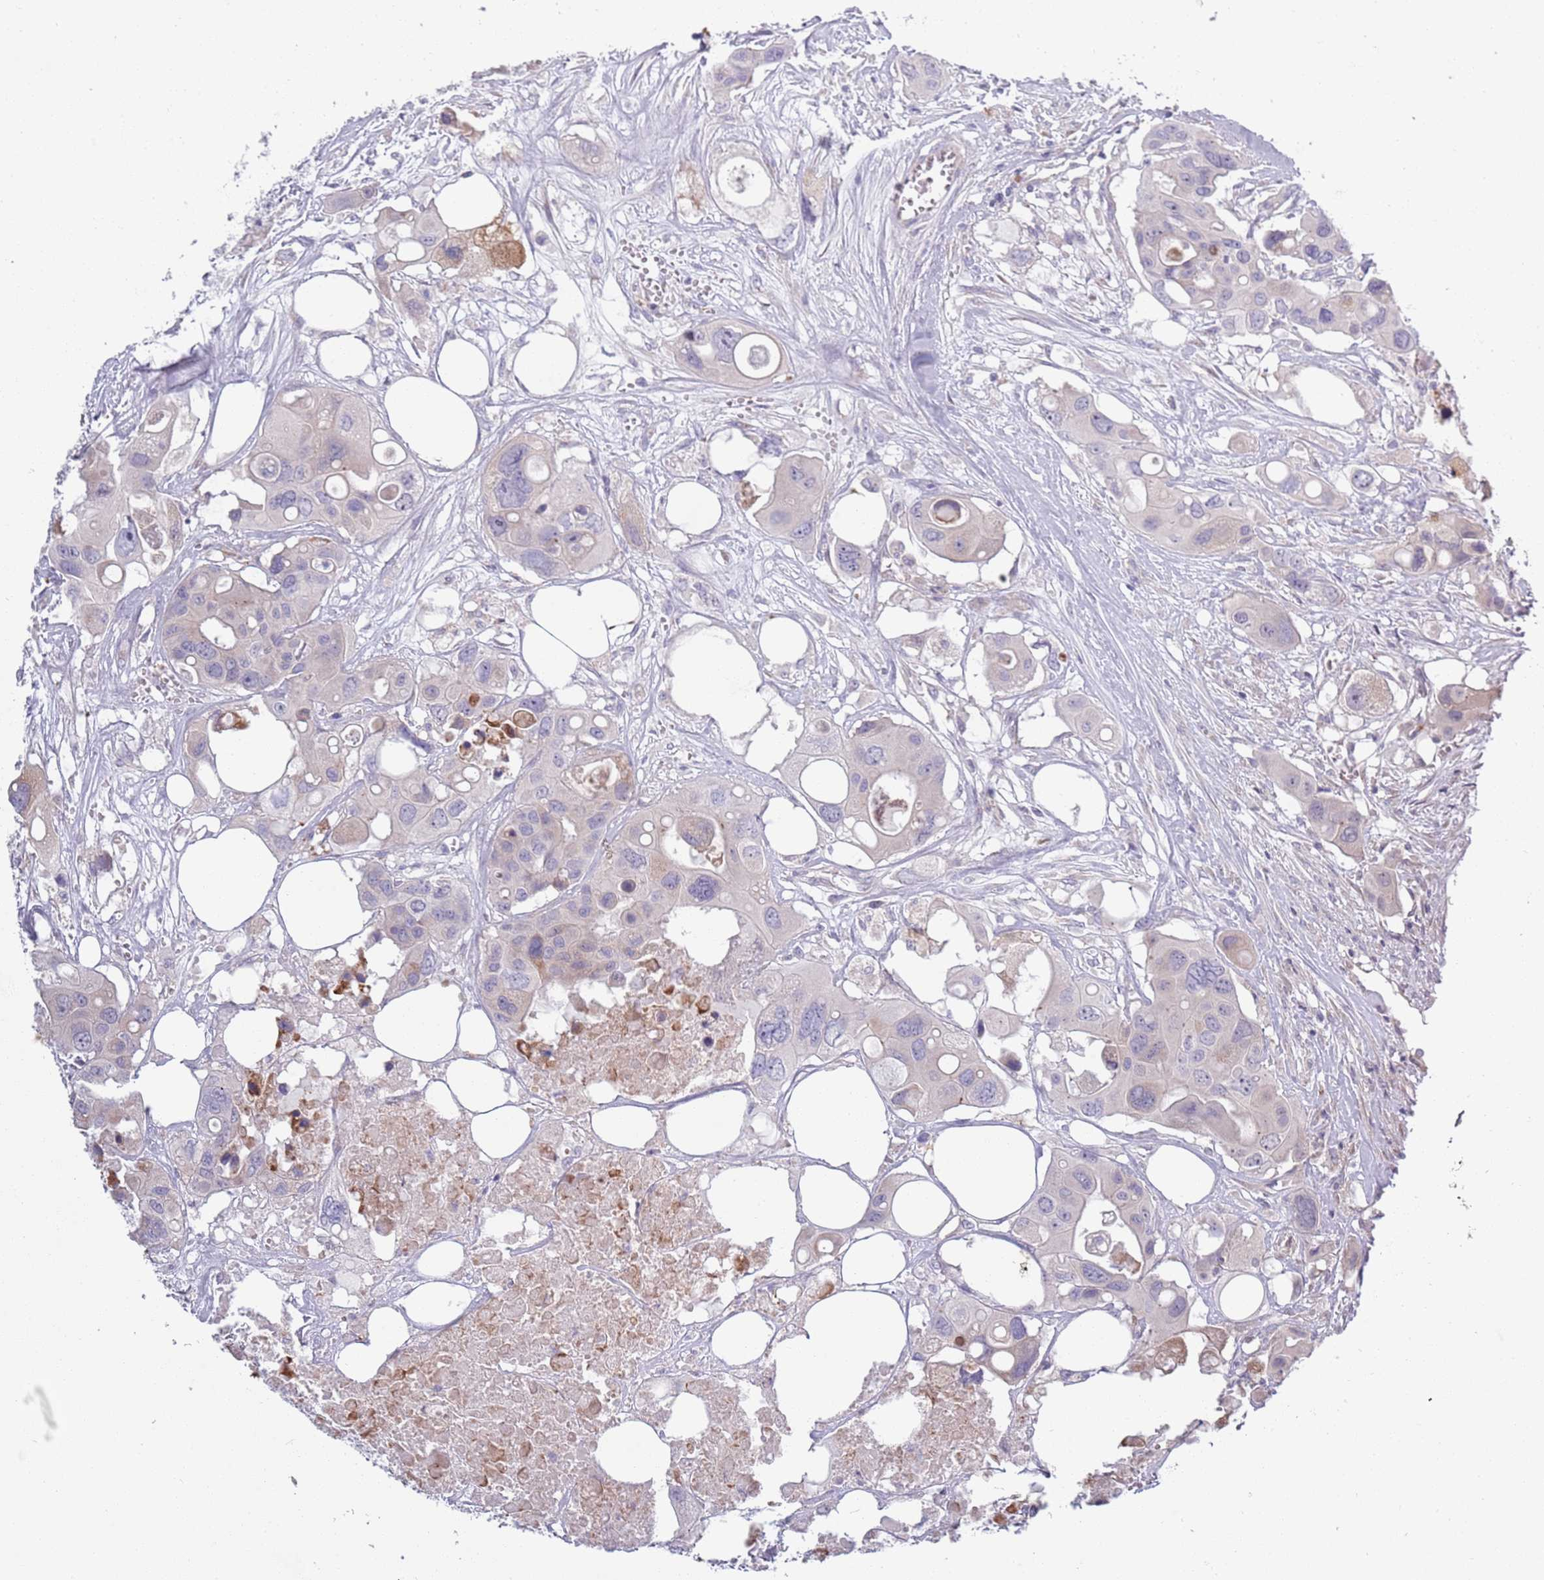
{"staining": {"intensity": "weak", "quantity": "<25%", "location": "cytoplasmic/membranous"}, "tissue": "colorectal cancer", "cell_type": "Tumor cells", "image_type": "cancer", "snomed": [{"axis": "morphology", "description": "Adenocarcinoma, NOS"}, {"axis": "topography", "description": "Colon"}], "caption": "Immunohistochemistry (IHC) histopathology image of adenocarcinoma (colorectal) stained for a protein (brown), which demonstrates no positivity in tumor cells. (Stains: DAB immunohistochemistry with hematoxylin counter stain, Microscopy: brightfield microscopy at high magnification).", "gene": "LTB", "patient": {"sex": "male", "age": 77}}